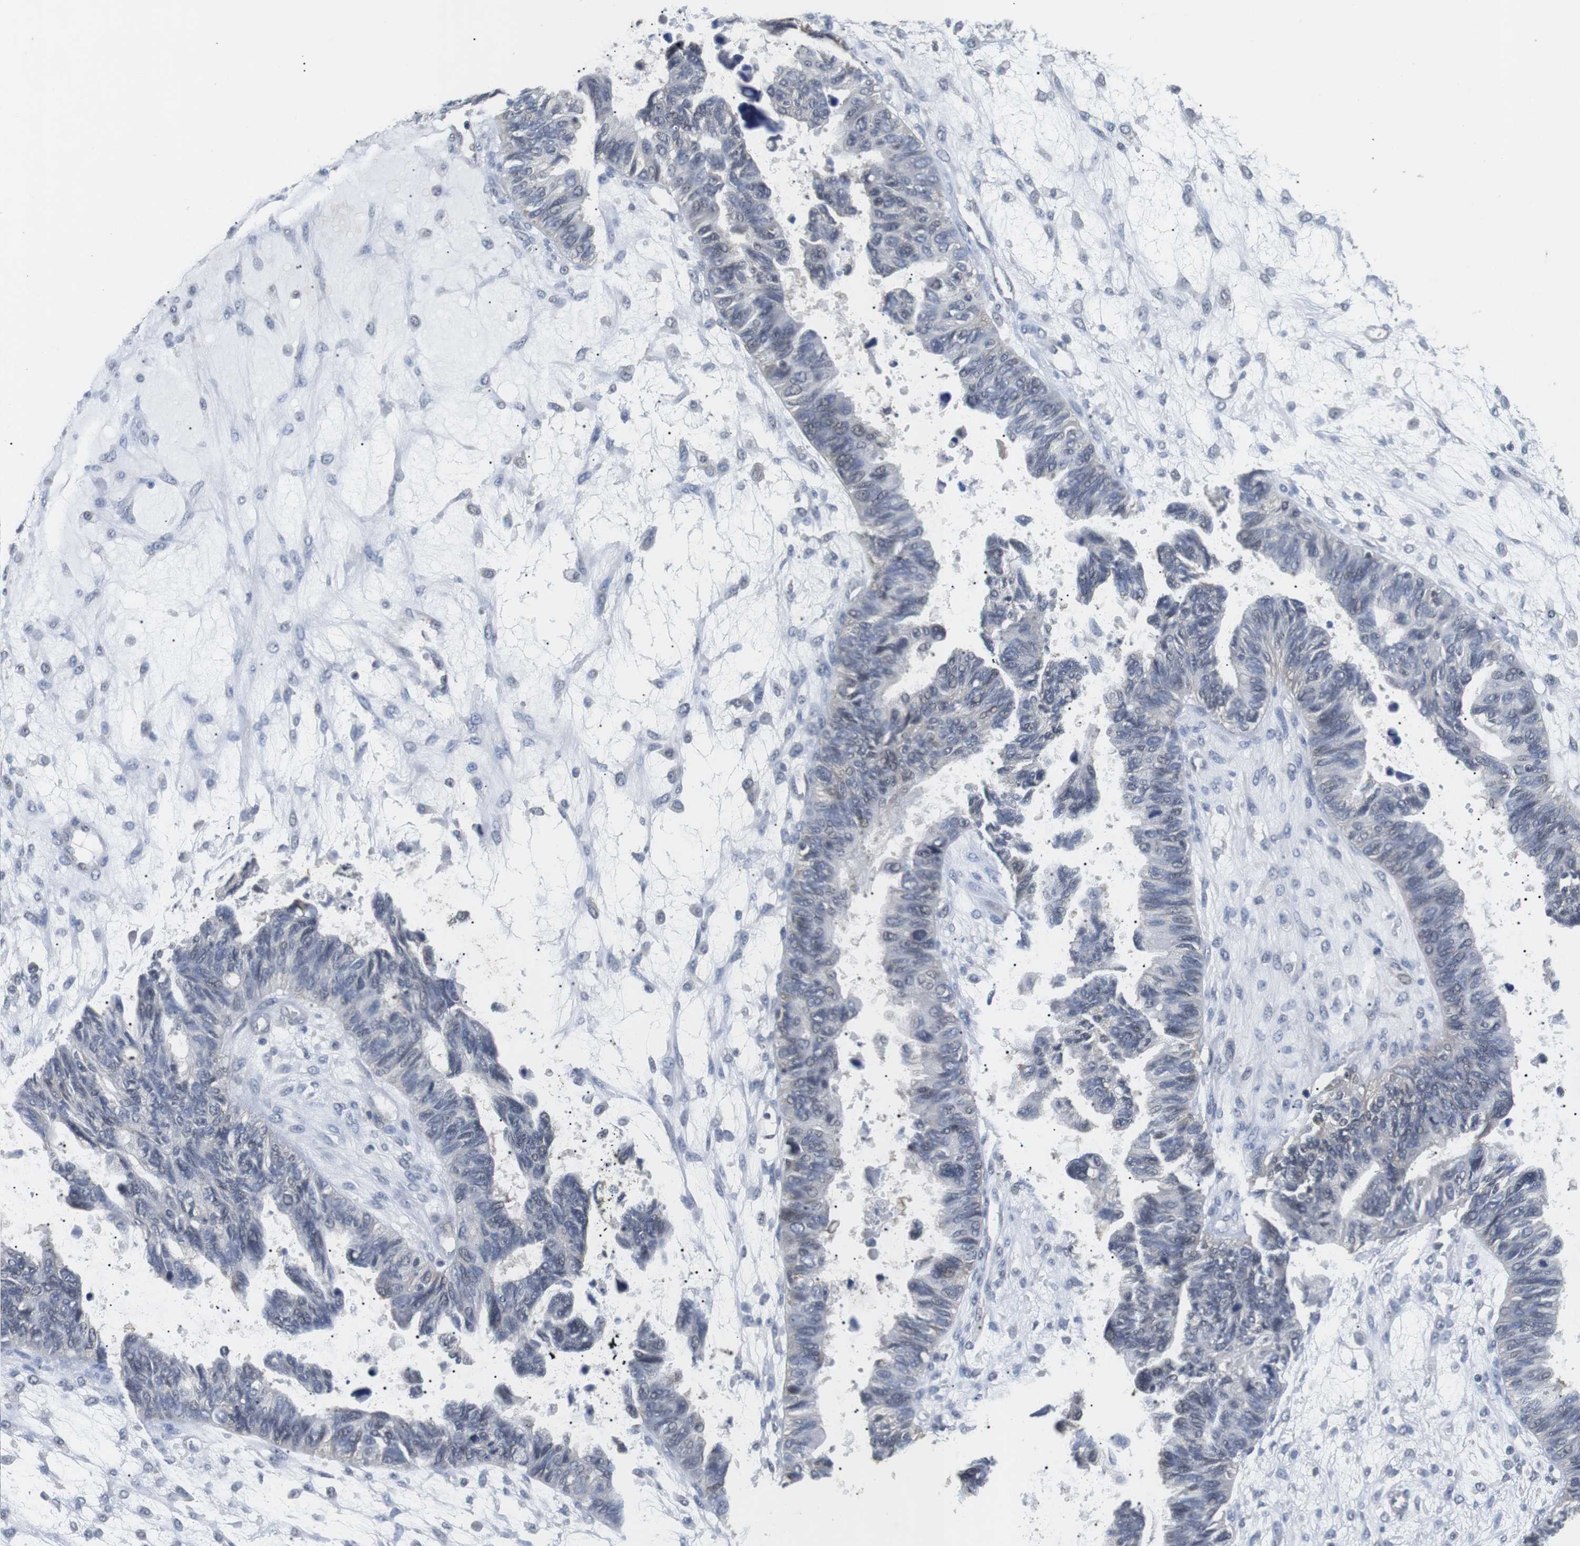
{"staining": {"intensity": "negative", "quantity": "none", "location": "none"}, "tissue": "ovarian cancer", "cell_type": "Tumor cells", "image_type": "cancer", "snomed": [{"axis": "morphology", "description": "Cystadenocarcinoma, serous, NOS"}, {"axis": "topography", "description": "Ovary"}], "caption": "Immunohistochemistry (IHC) image of neoplastic tissue: ovarian cancer (serous cystadenocarcinoma) stained with DAB (3,3'-diaminobenzidine) displays no significant protein expression in tumor cells.", "gene": "NECTIN1", "patient": {"sex": "female", "age": 79}}